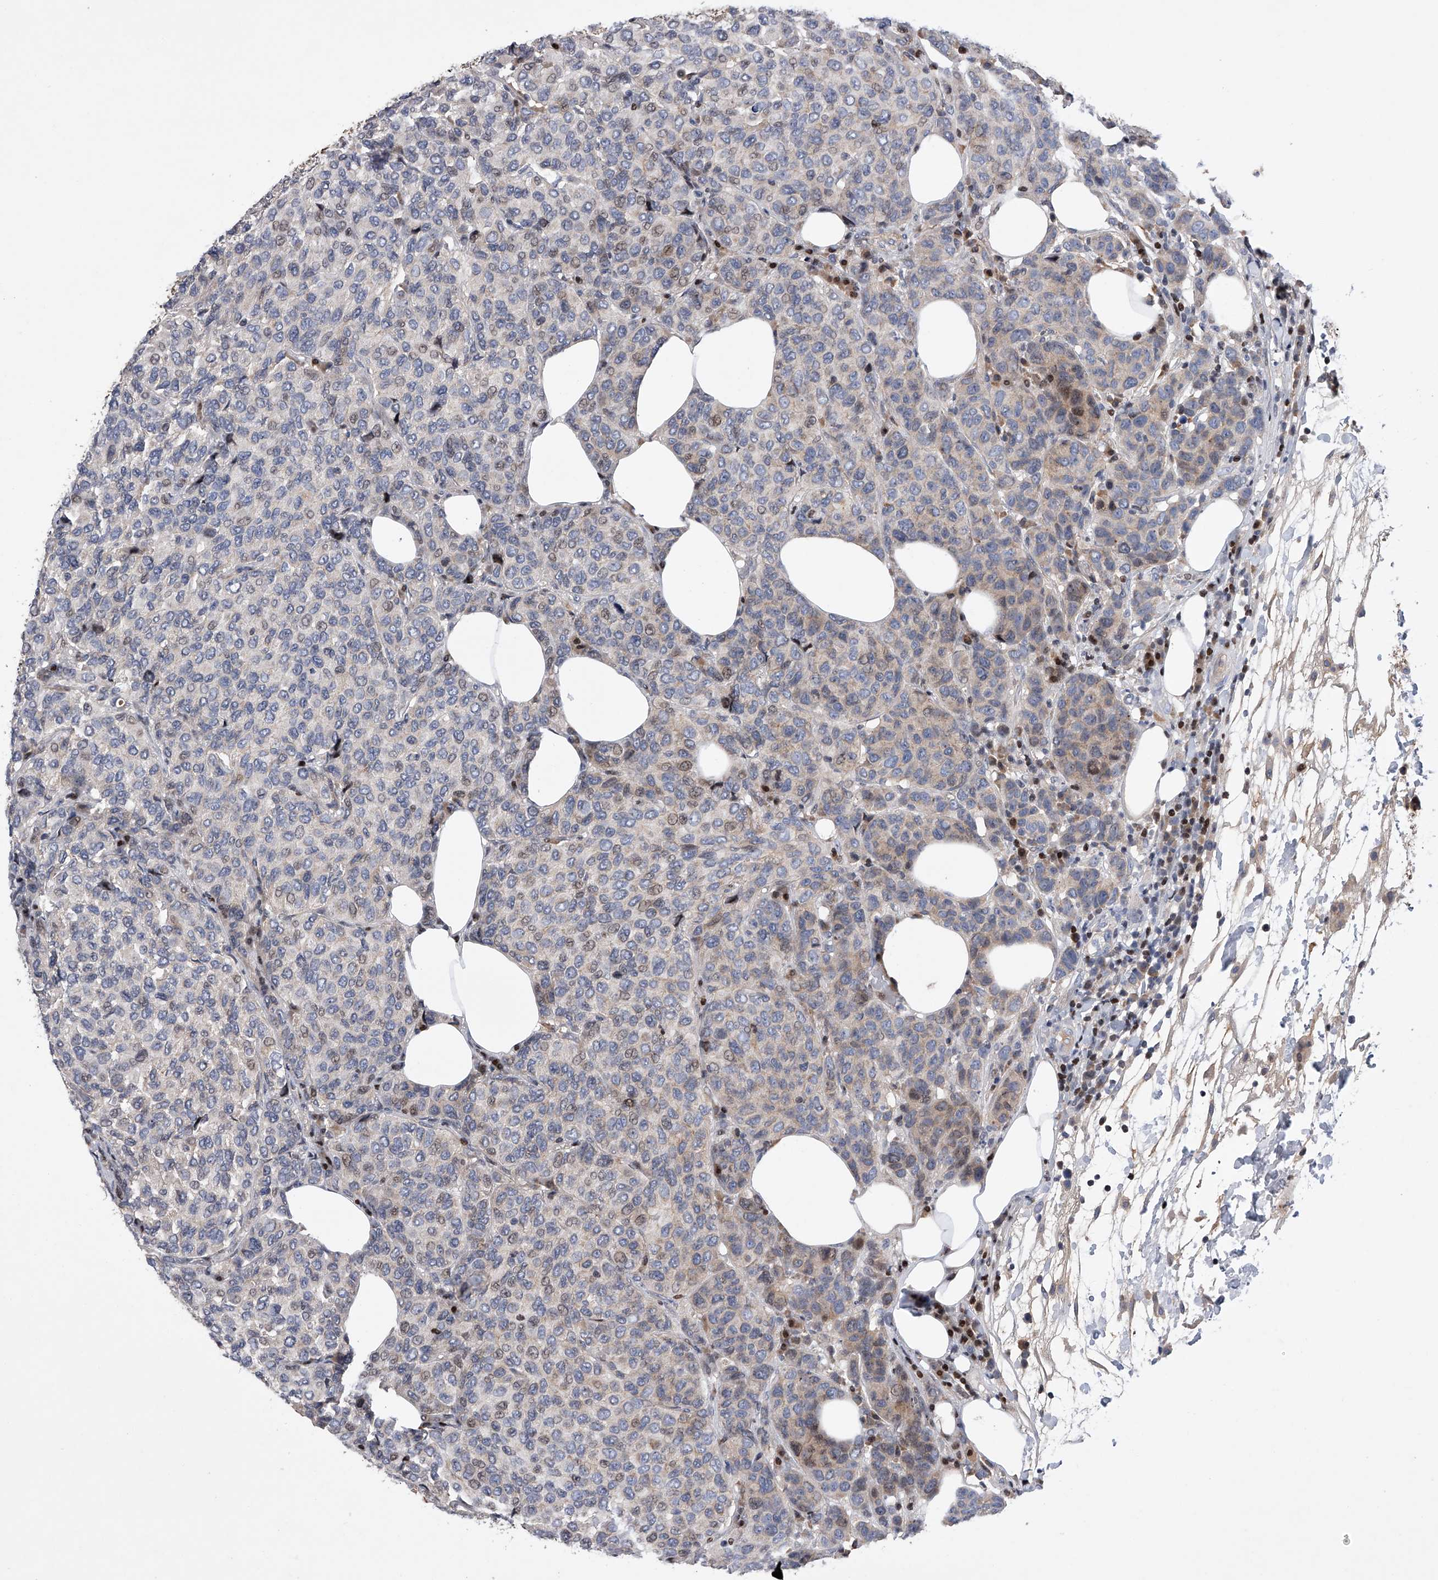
{"staining": {"intensity": "weak", "quantity": "<25%", "location": "nuclear"}, "tissue": "breast cancer", "cell_type": "Tumor cells", "image_type": "cancer", "snomed": [{"axis": "morphology", "description": "Duct carcinoma"}, {"axis": "topography", "description": "Breast"}], "caption": "High magnification brightfield microscopy of breast infiltrating ductal carcinoma stained with DAB (brown) and counterstained with hematoxylin (blue): tumor cells show no significant staining. Brightfield microscopy of immunohistochemistry (IHC) stained with DAB (brown) and hematoxylin (blue), captured at high magnification.", "gene": "CDH12", "patient": {"sex": "female", "age": 55}}